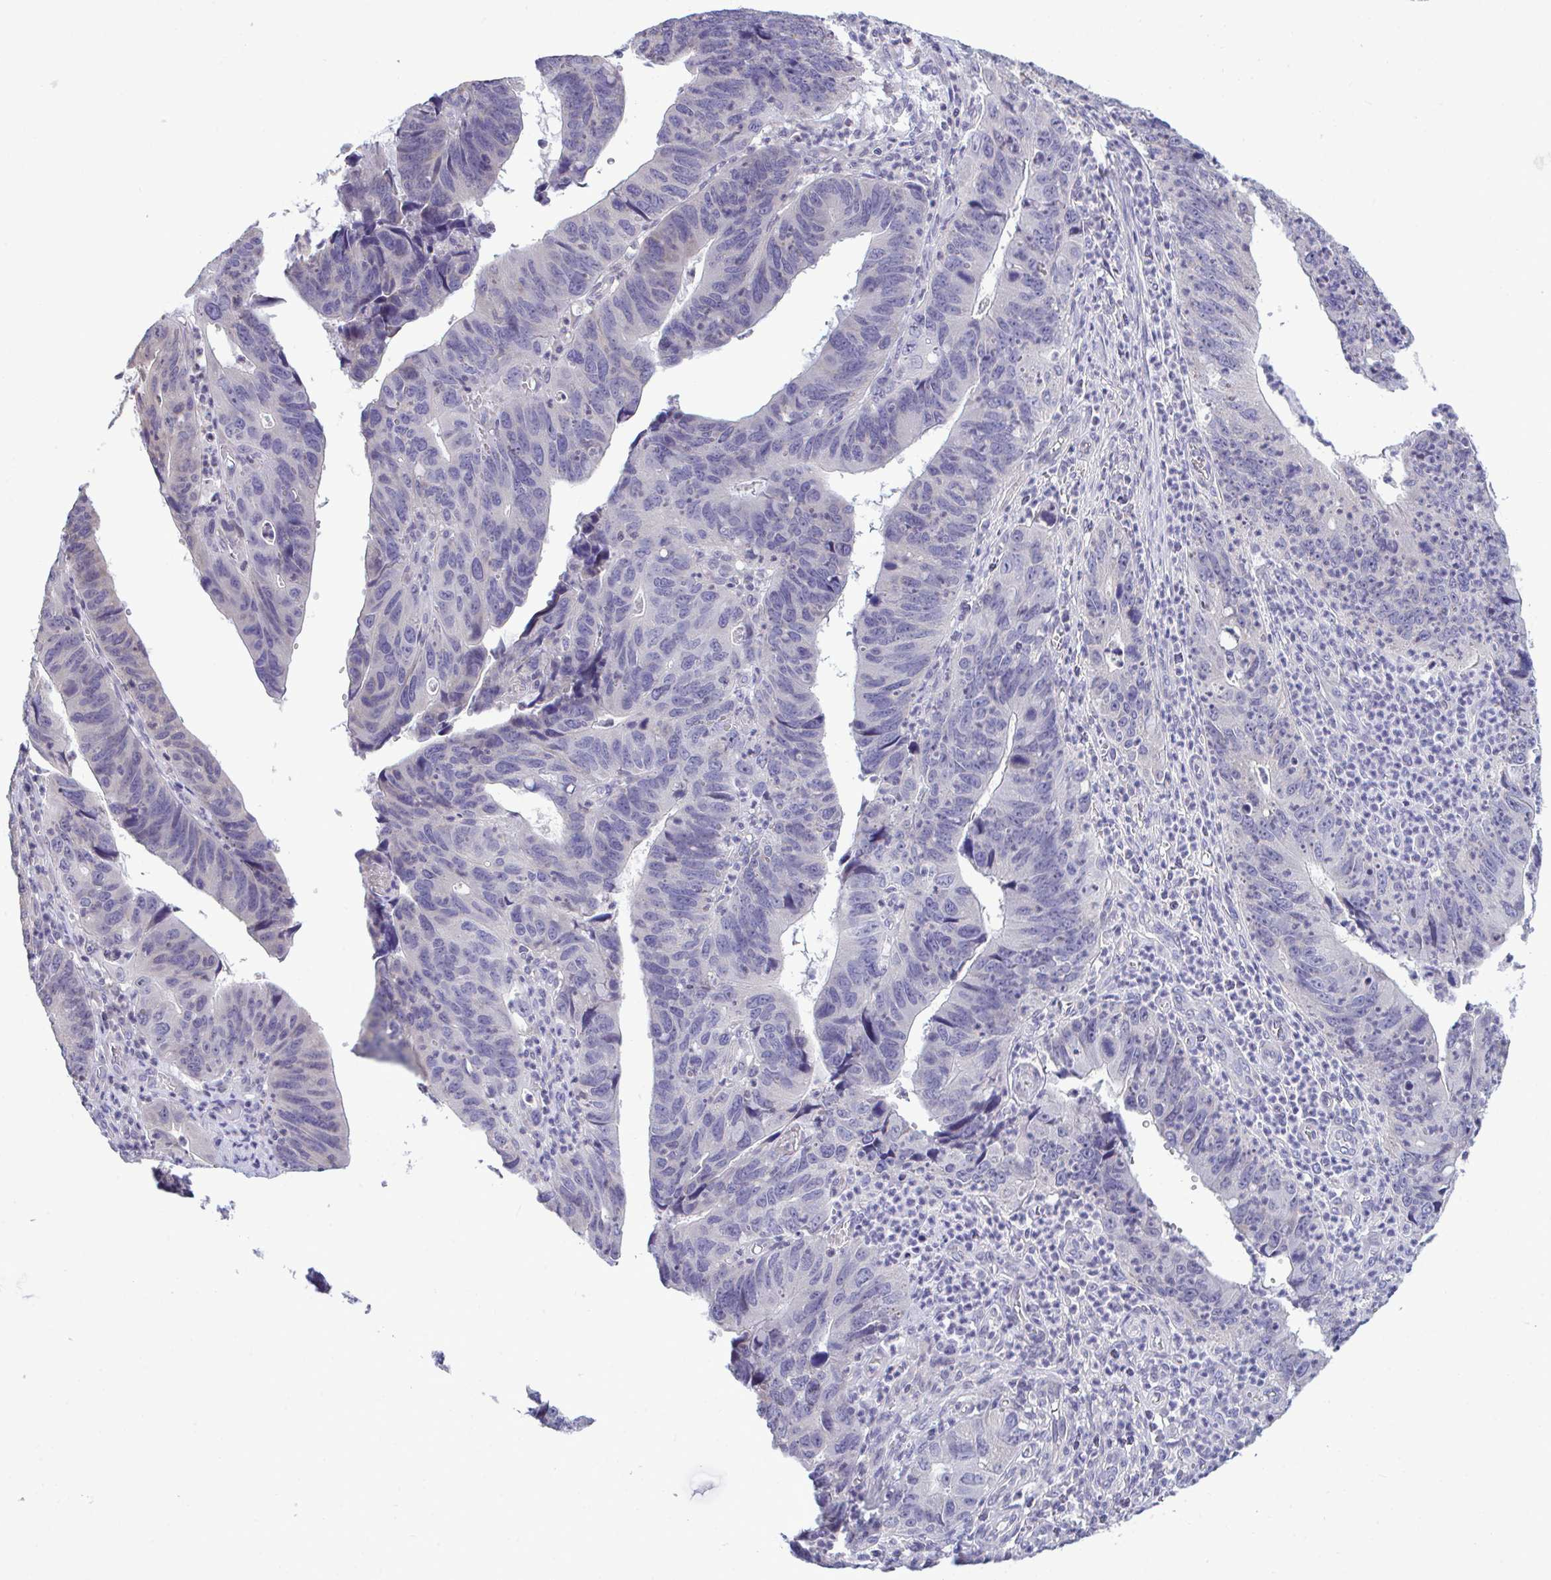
{"staining": {"intensity": "negative", "quantity": "none", "location": "none"}, "tissue": "stomach cancer", "cell_type": "Tumor cells", "image_type": "cancer", "snomed": [{"axis": "morphology", "description": "Adenocarcinoma, NOS"}, {"axis": "topography", "description": "Stomach"}], "caption": "Stomach cancer was stained to show a protein in brown. There is no significant positivity in tumor cells.", "gene": "PIGK", "patient": {"sex": "male", "age": 59}}